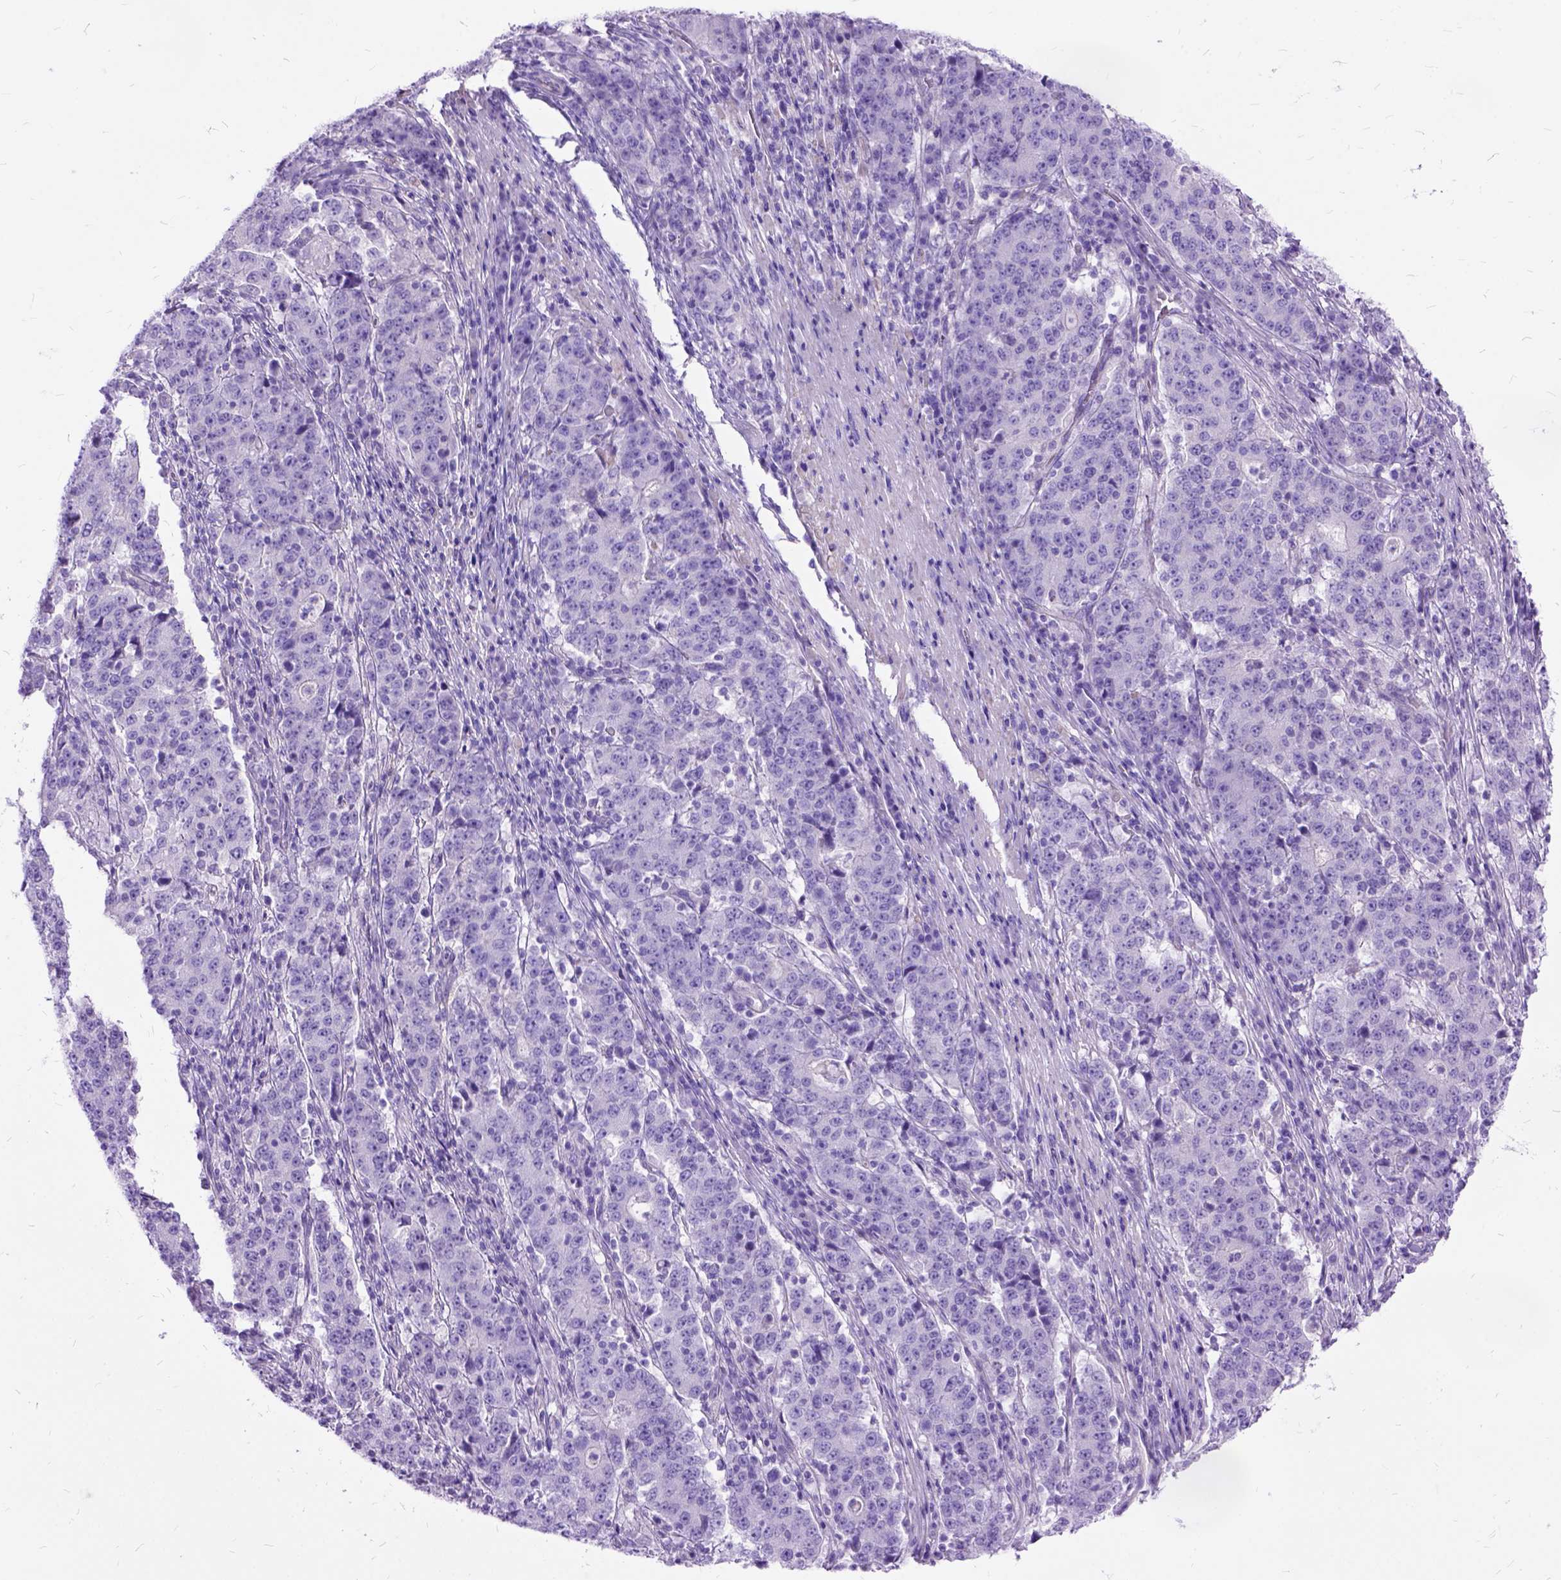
{"staining": {"intensity": "negative", "quantity": "none", "location": "none"}, "tissue": "stomach cancer", "cell_type": "Tumor cells", "image_type": "cancer", "snomed": [{"axis": "morphology", "description": "Adenocarcinoma, NOS"}, {"axis": "topography", "description": "Stomach"}], "caption": "A micrograph of stomach adenocarcinoma stained for a protein reveals no brown staining in tumor cells.", "gene": "ARL9", "patient": {"sex": "male", "age": 59}}